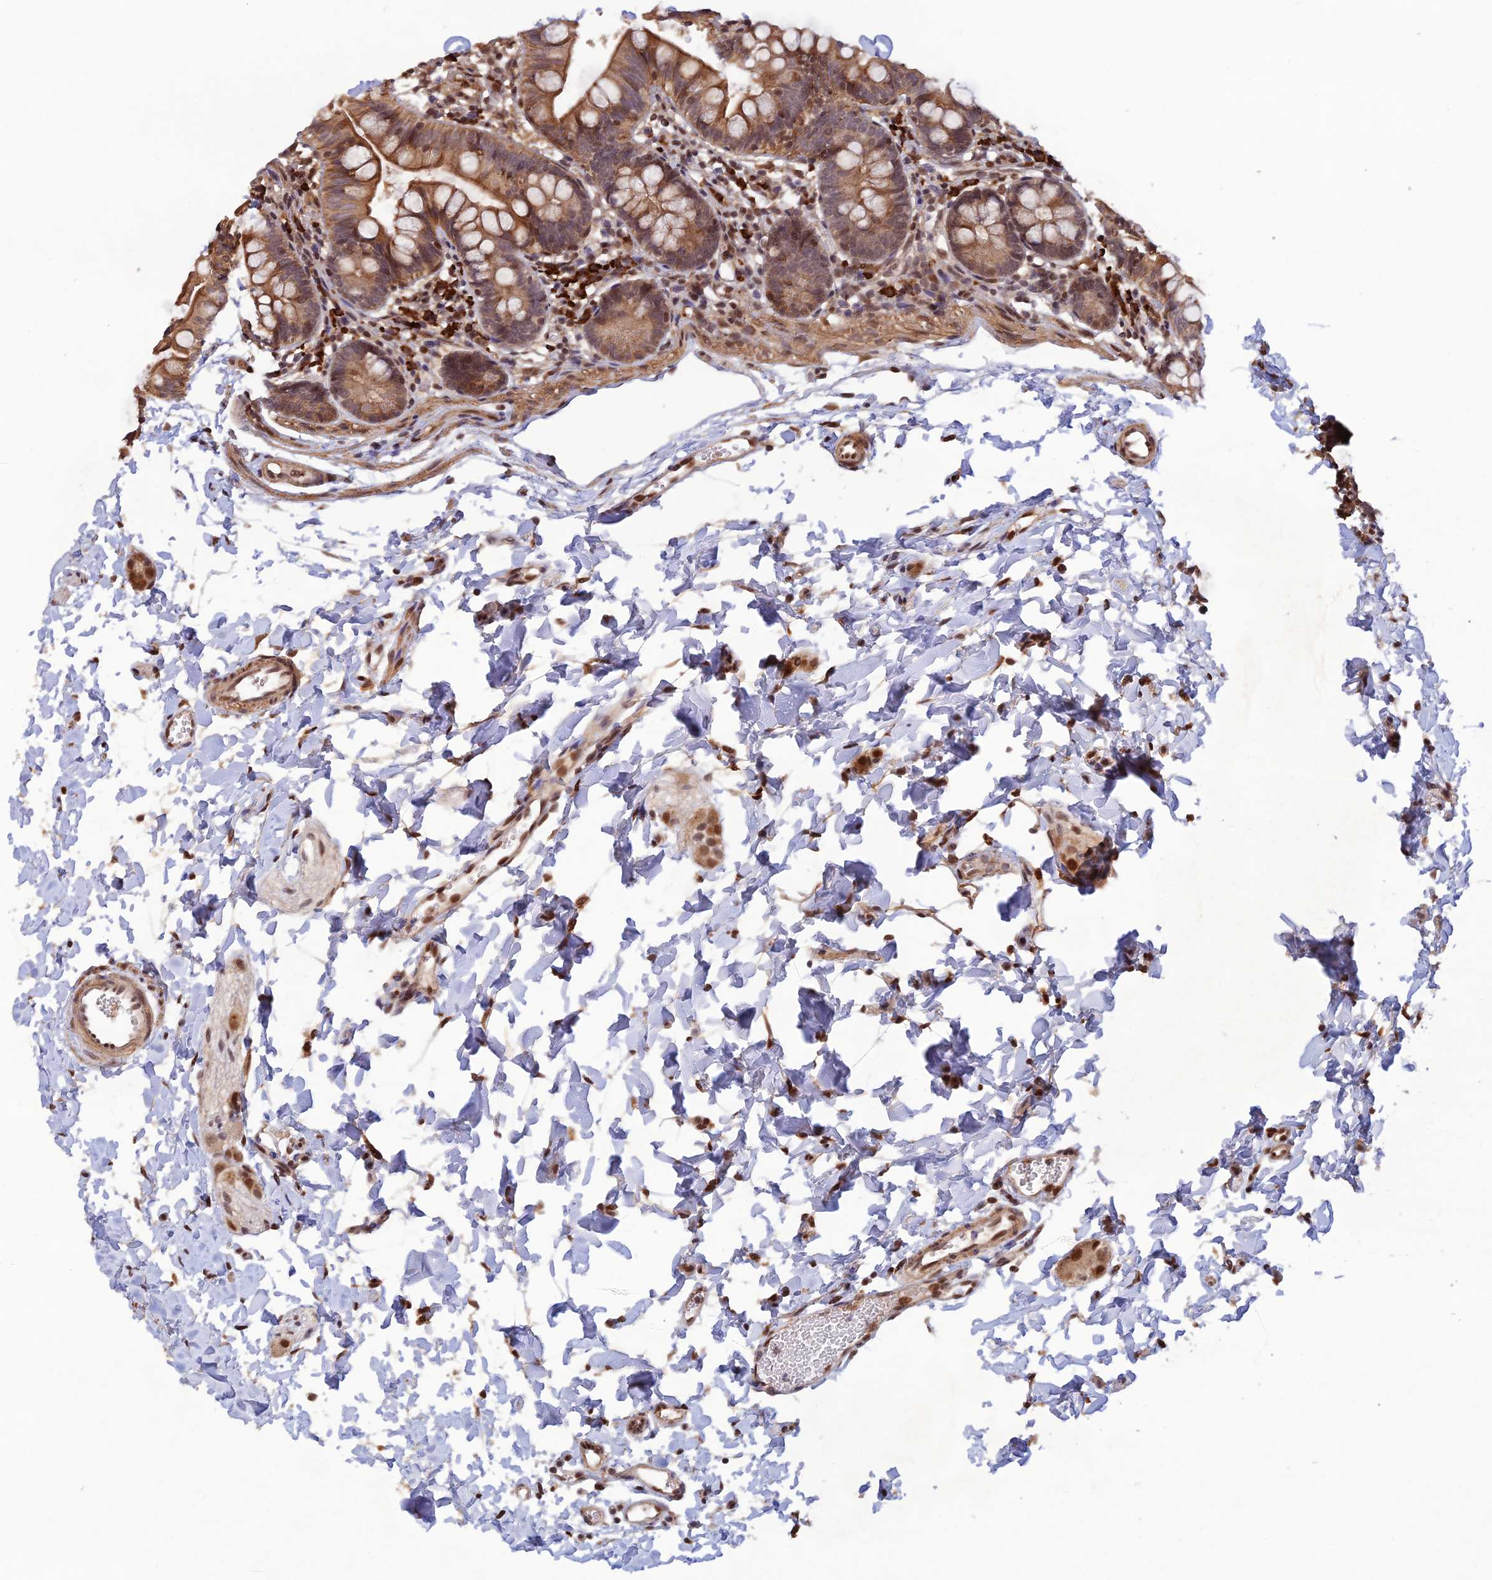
{"staining": {"intensity": "strong", "quantity": ">75%", "location": "cytoplasmic/membranous"}, "tissue": "small intestine", "cell_type": "Glandular cells", "image_type": "normal", "snomed": [{"axis": "morphology", "description": "Normal tissue, NOS"}, {"axis": "topography", "description": "Small intestine"}], "caption": "This image reveals normal small intestine stained with immunohistochemistry to label a protein in brown. The cytoplasmic/membranous of glandular cells show strong positivity for the protein. Nuclei are counter-stained blue.", "gene": "ZNF565", "patient": {"sex": "male", "age": 7}}